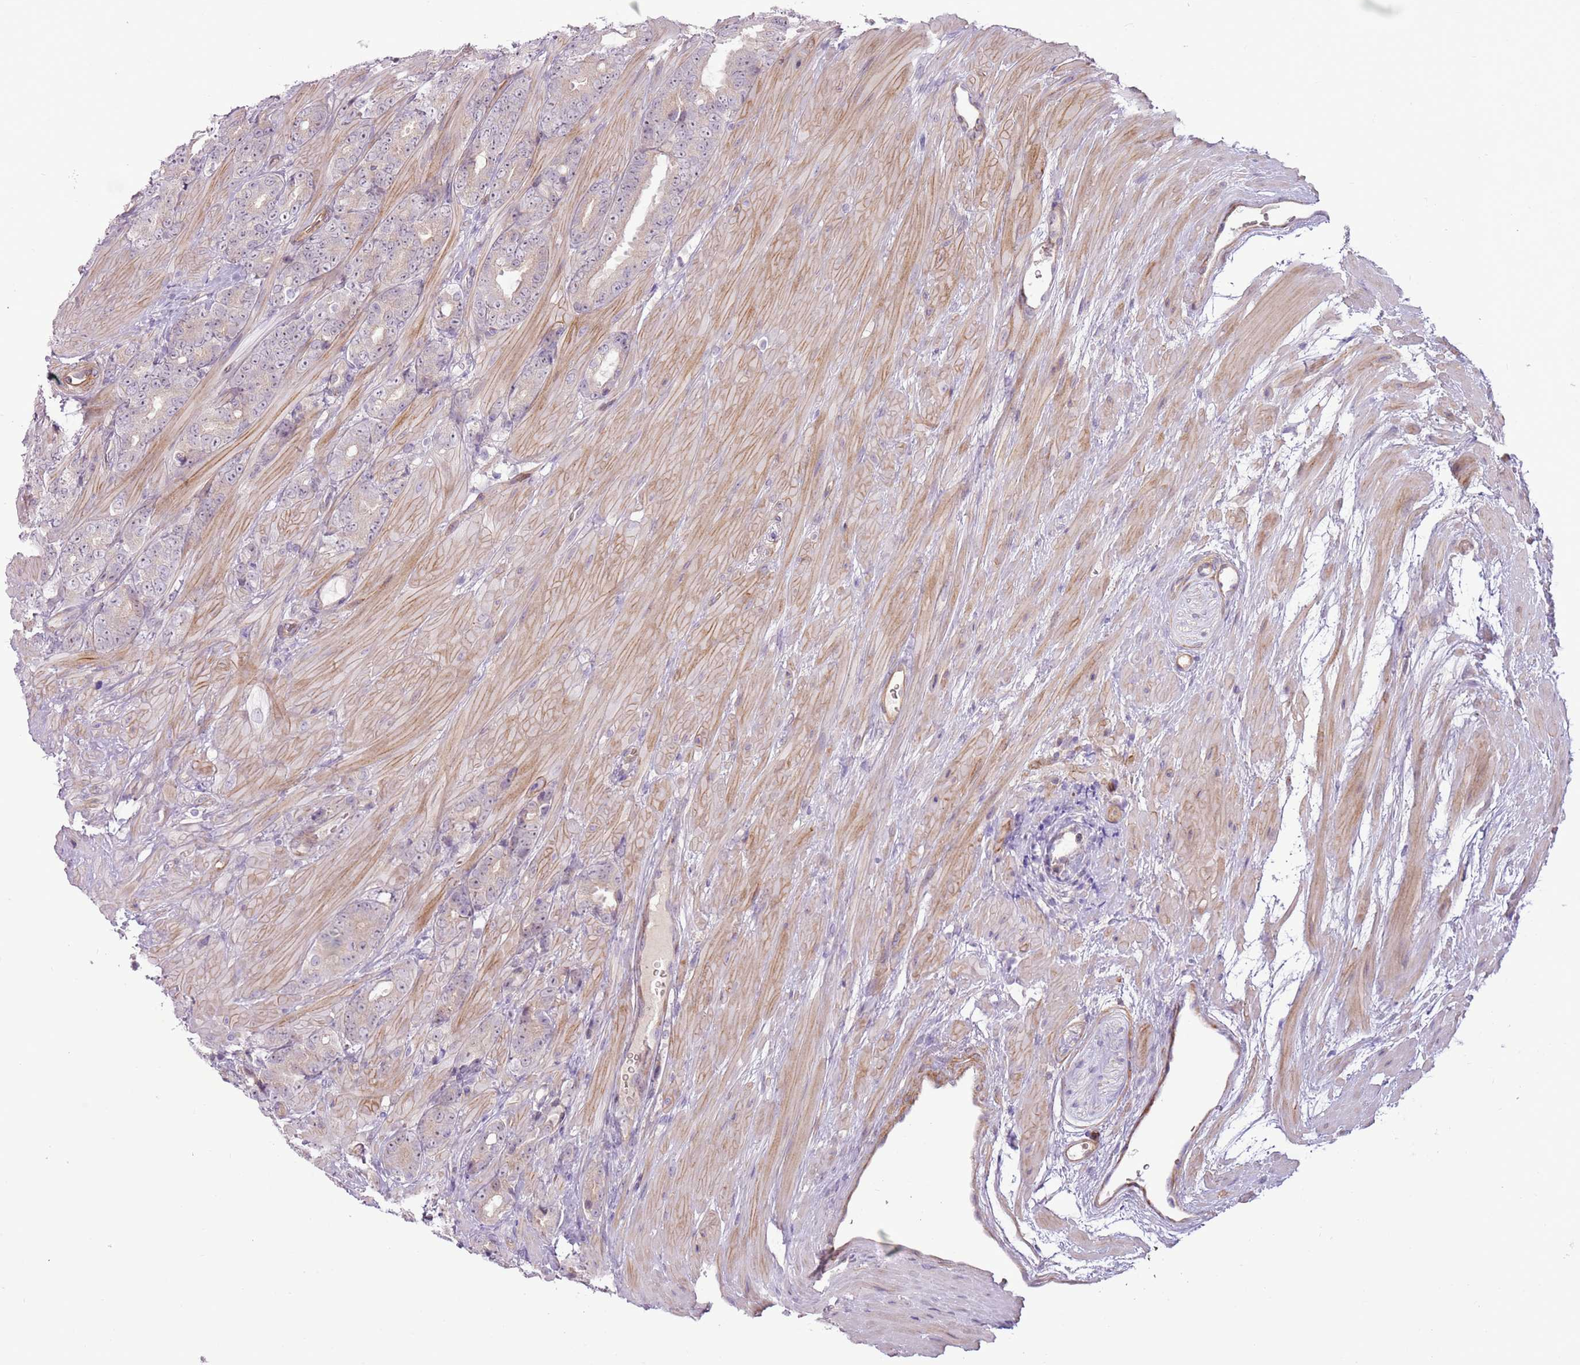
{"staining": {"intensity": "negative", "quantity": "none", "location": "none"}, "tissue": "prostate cancer", "cell_type": "Tumor cells", "image_type": "cancer", "snomed": [{"axis": "morphology", "description": "Adenocarcinoma, High grade"}, {"axis": "topography", "description": "Prostate"}], "caption": "High magnification brightfield microscopy of high-grade adenocarcinoma (prostate) stained with DAB (3,3'-diaminobenzidine) (brown) and counterstained with hematoxylin (blue): tumor cells show no significant positivity.", "gene": "MRO", "patient": {"sex": "male", "age": 62}}